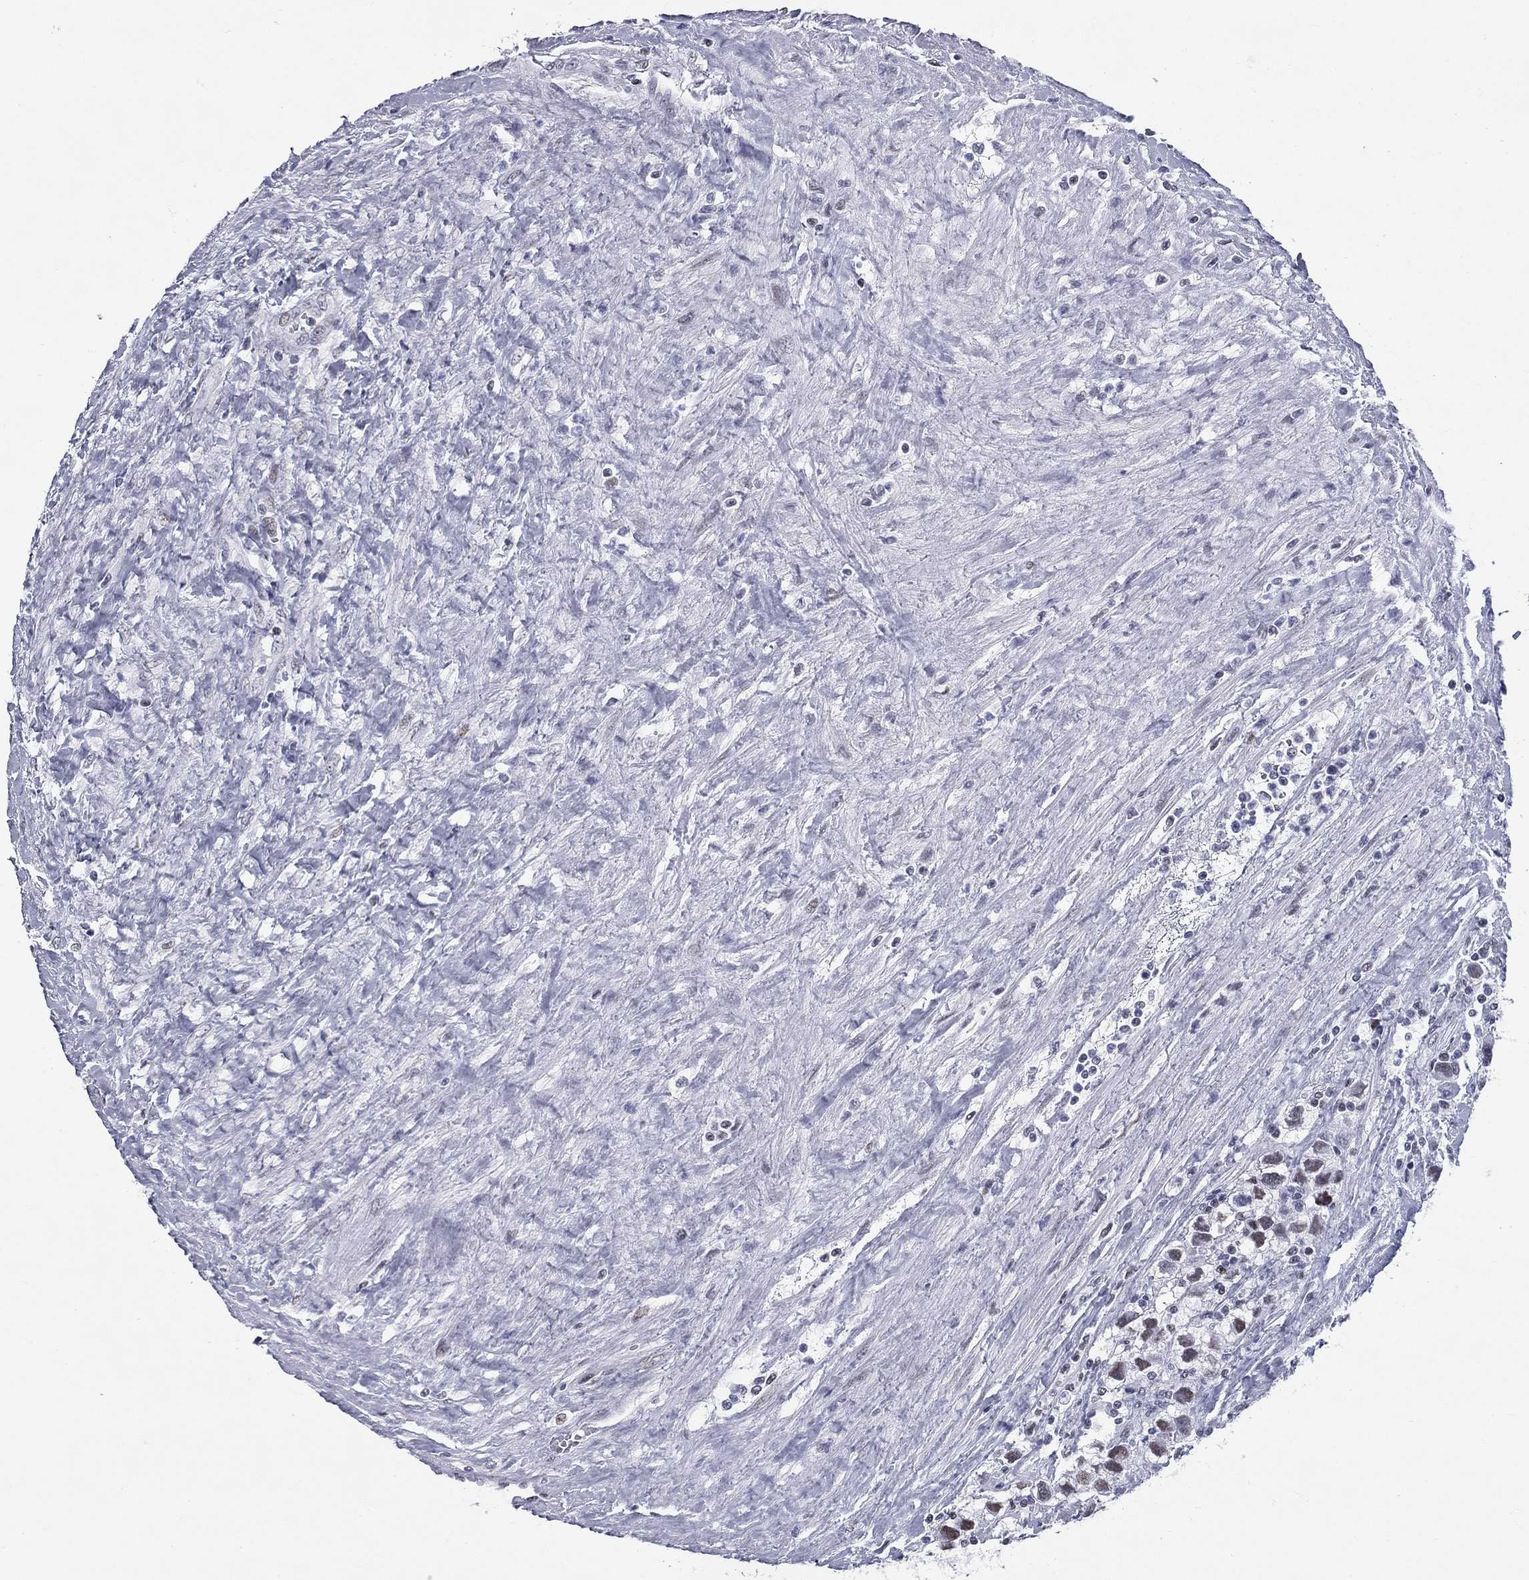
{"staining": {"intensity": "weak", "quantity": "<25%", "location": "nuclear"}, "tissue": "testis cancer", "cell_type": "Tumor cells", "image_type": "cancer", "snomed": [{"axis": "morphology", "description": "Seminoma, NOS"}, {"axis": "topography", "description": "Testis"}], "caption": "Immunohistochemistry image of human testis seminoma stained for a protein (brown), which demonstrates no positivity in tumor cells. (Brightfield microscopy of DAB (3,3'-diaminobenzidine) immunohistochemistry (IHC) at high magnification).", "gene": "ASF1B", "patient": {"sex": "male", "age": 43}}